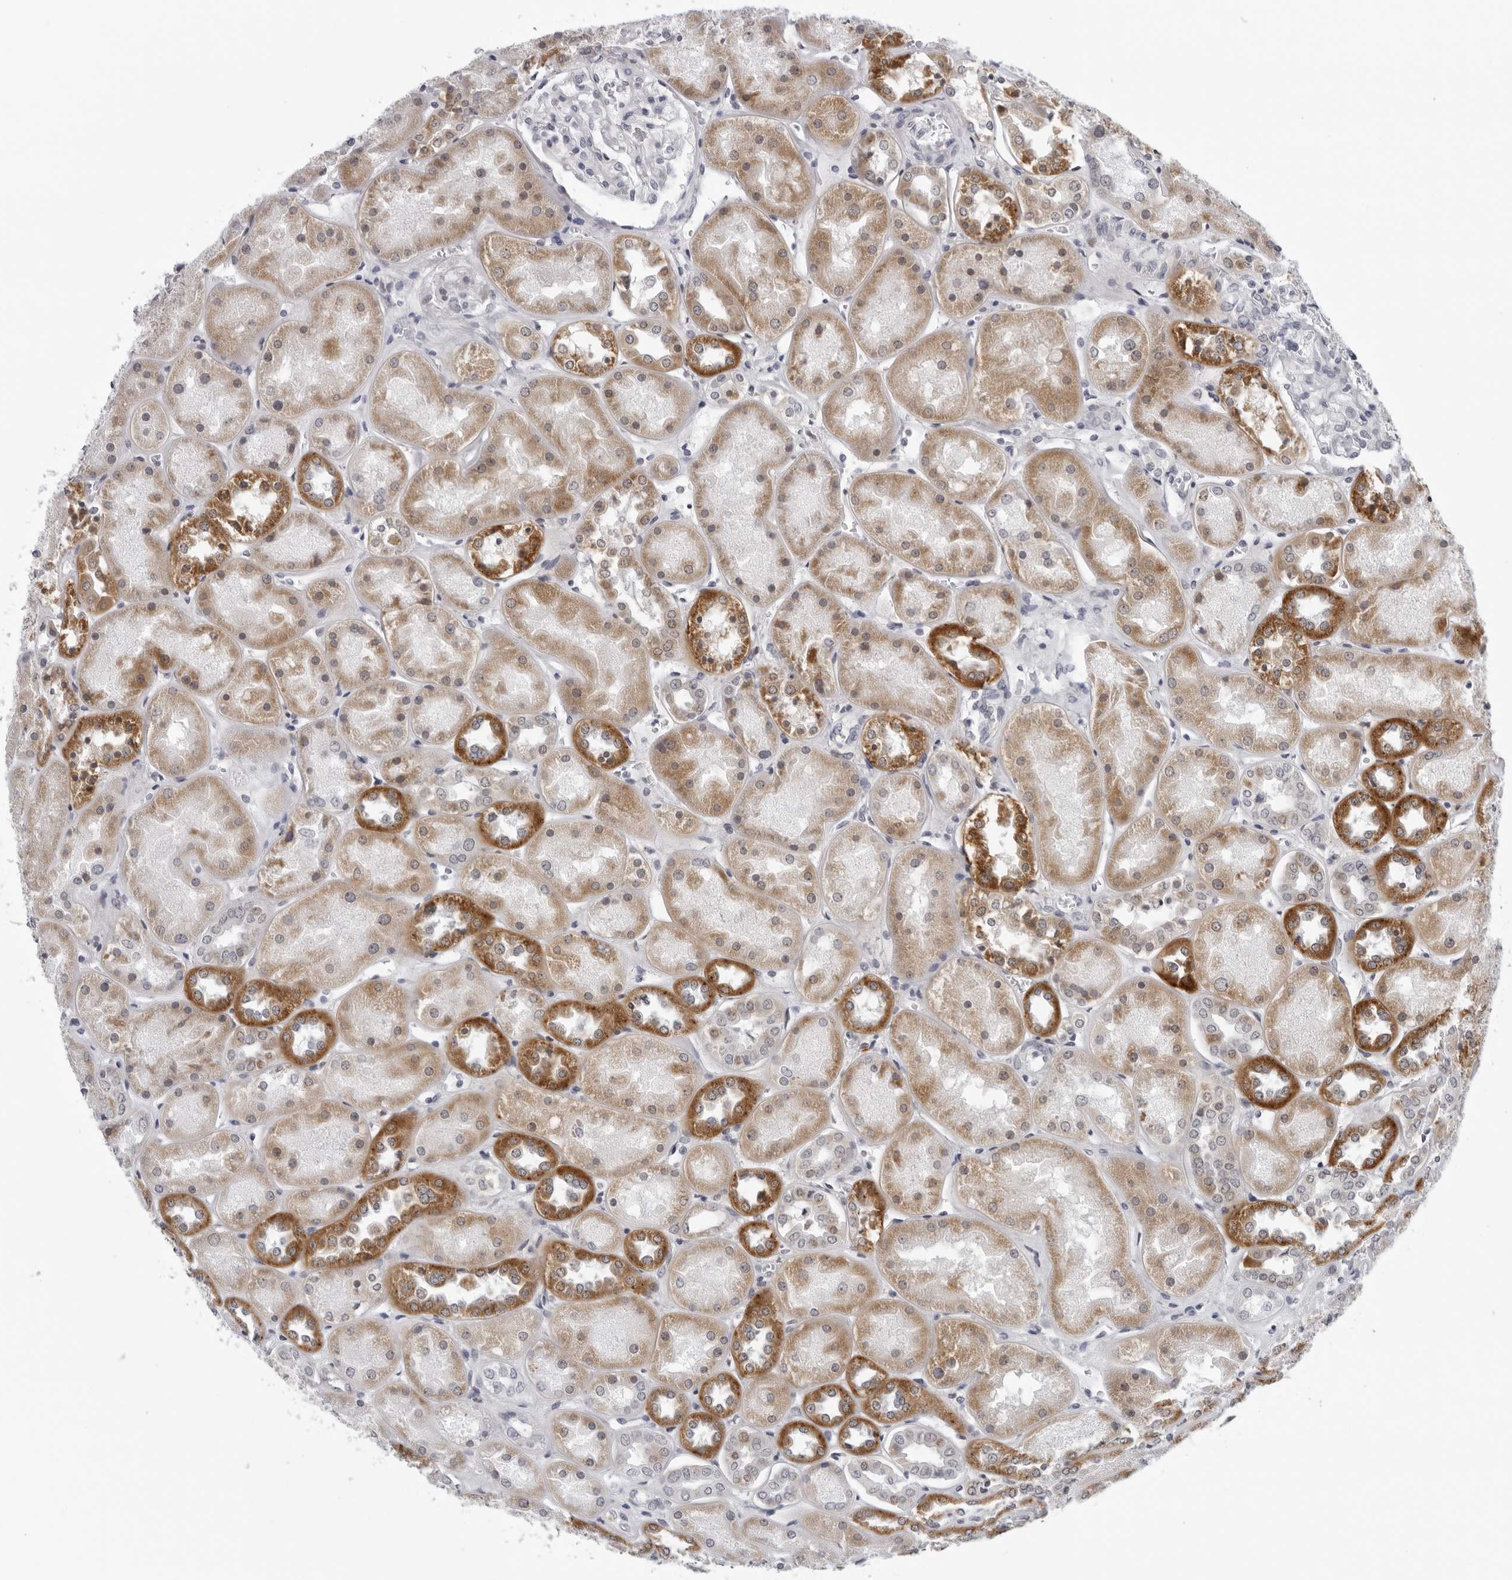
{"staining": {"intensity": "negative", "quantity": "none", "location": "none"}, "tissue": "kidney", "cell_type": "Cells in glomeruli", "image_type": "normal", "snomed": [{"axis": "morphology", "description": "Normal tissue, NOS"}, {"axis": "topography", "description": "Kidney"}], "caption": "Cells in glomeruli show no significant staining in unremarkable kidney.", "gene": "CPT2", "patient": {"sex": "male", "age": 70}}